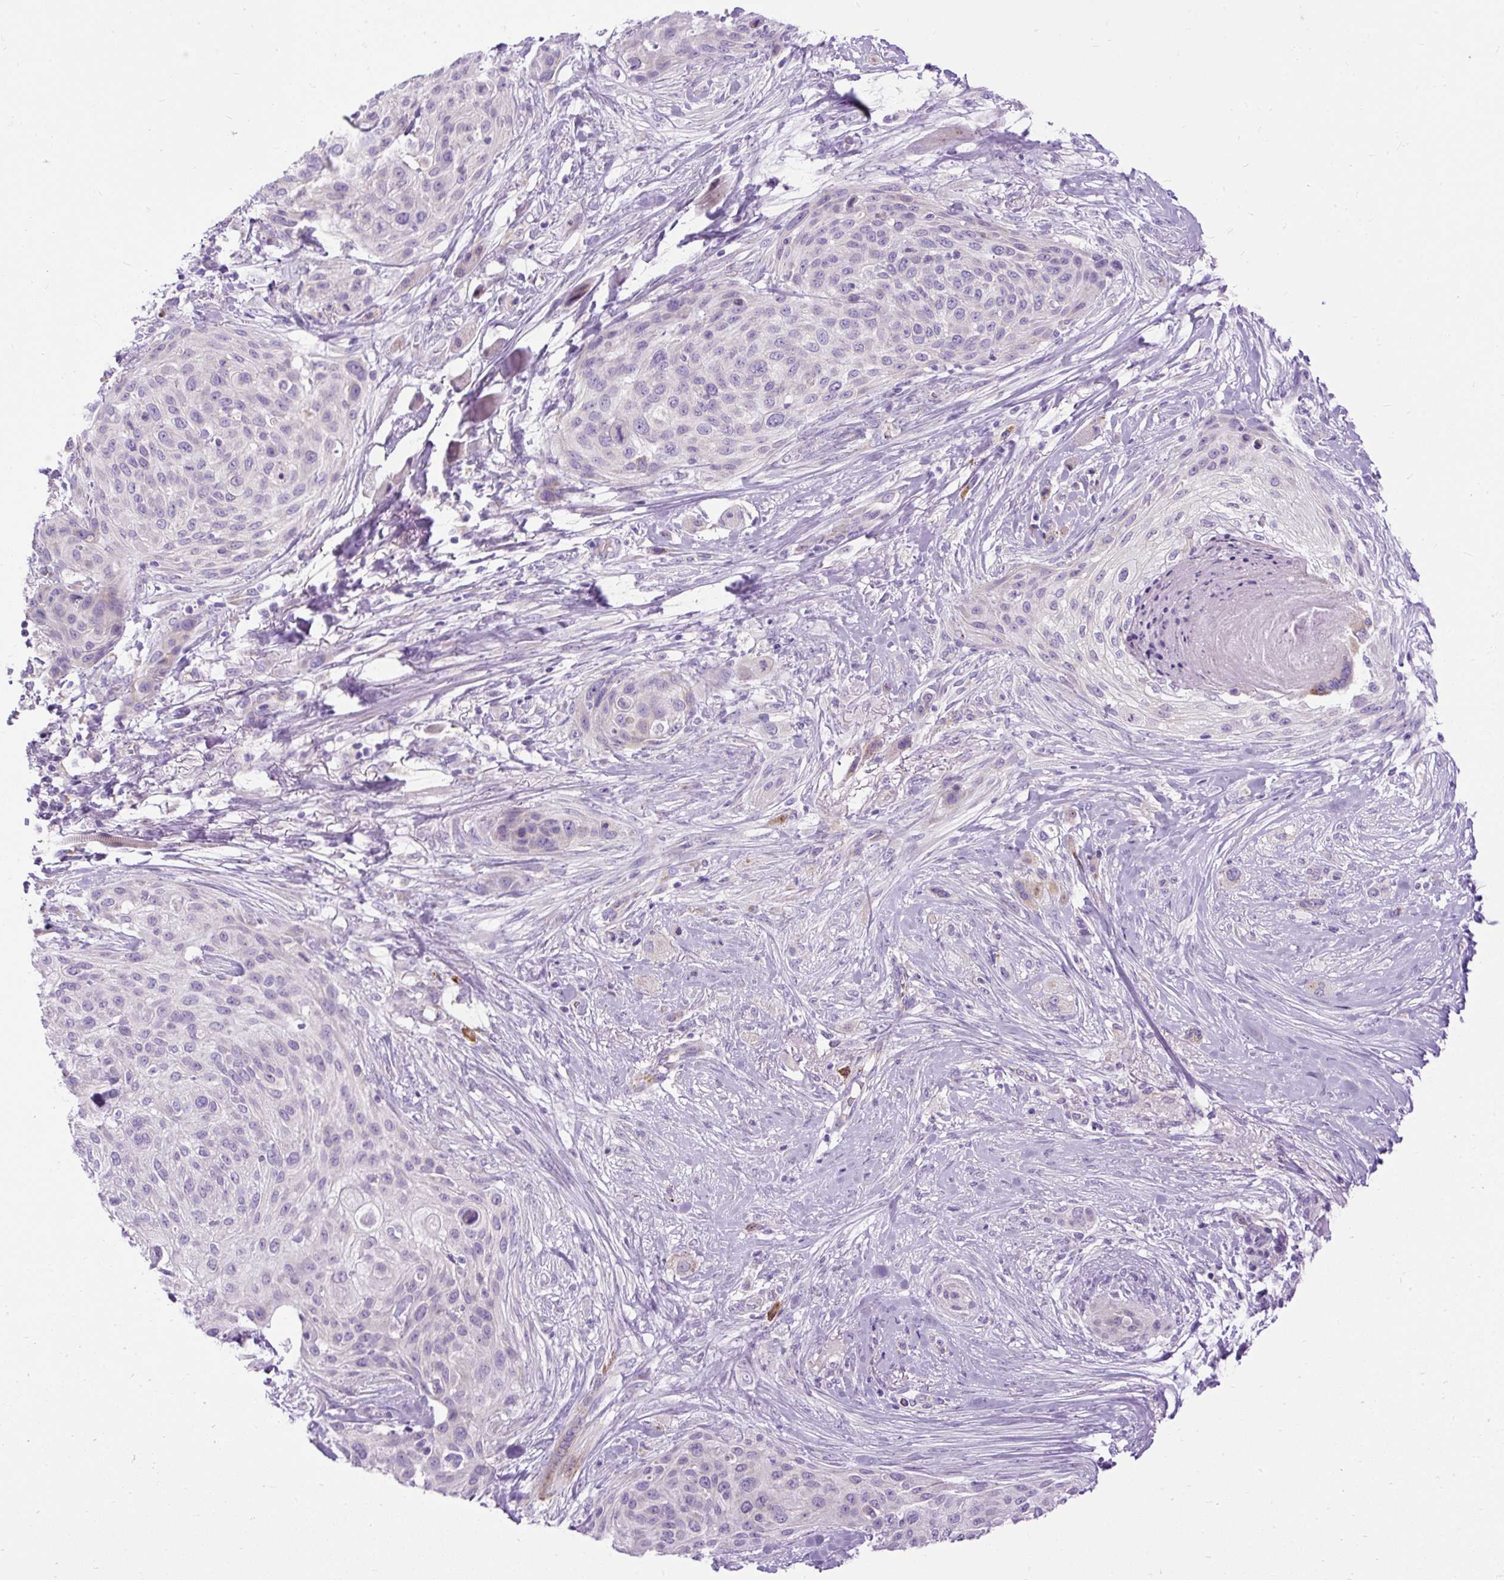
{"staining": {"intensity": "negative", "quantity": "none", "location": "none"}, "tissue": "skin cancer", "cell_type": "Tumor cells", "image_type": "cancer", "snomed": [{"axis": "morphology", "description": "Squamous cell carcinoma, NOS"}, {"axis": "topography", "description": "Skin"}], "caption": "High power microscopy histopathology image of an IHC histopathology image of squamous cell carcinoma (skin), revealing no significant positivity in tumor cells.", "gene": "SYBU", "patient": {"sex": "female", "age": 87}}